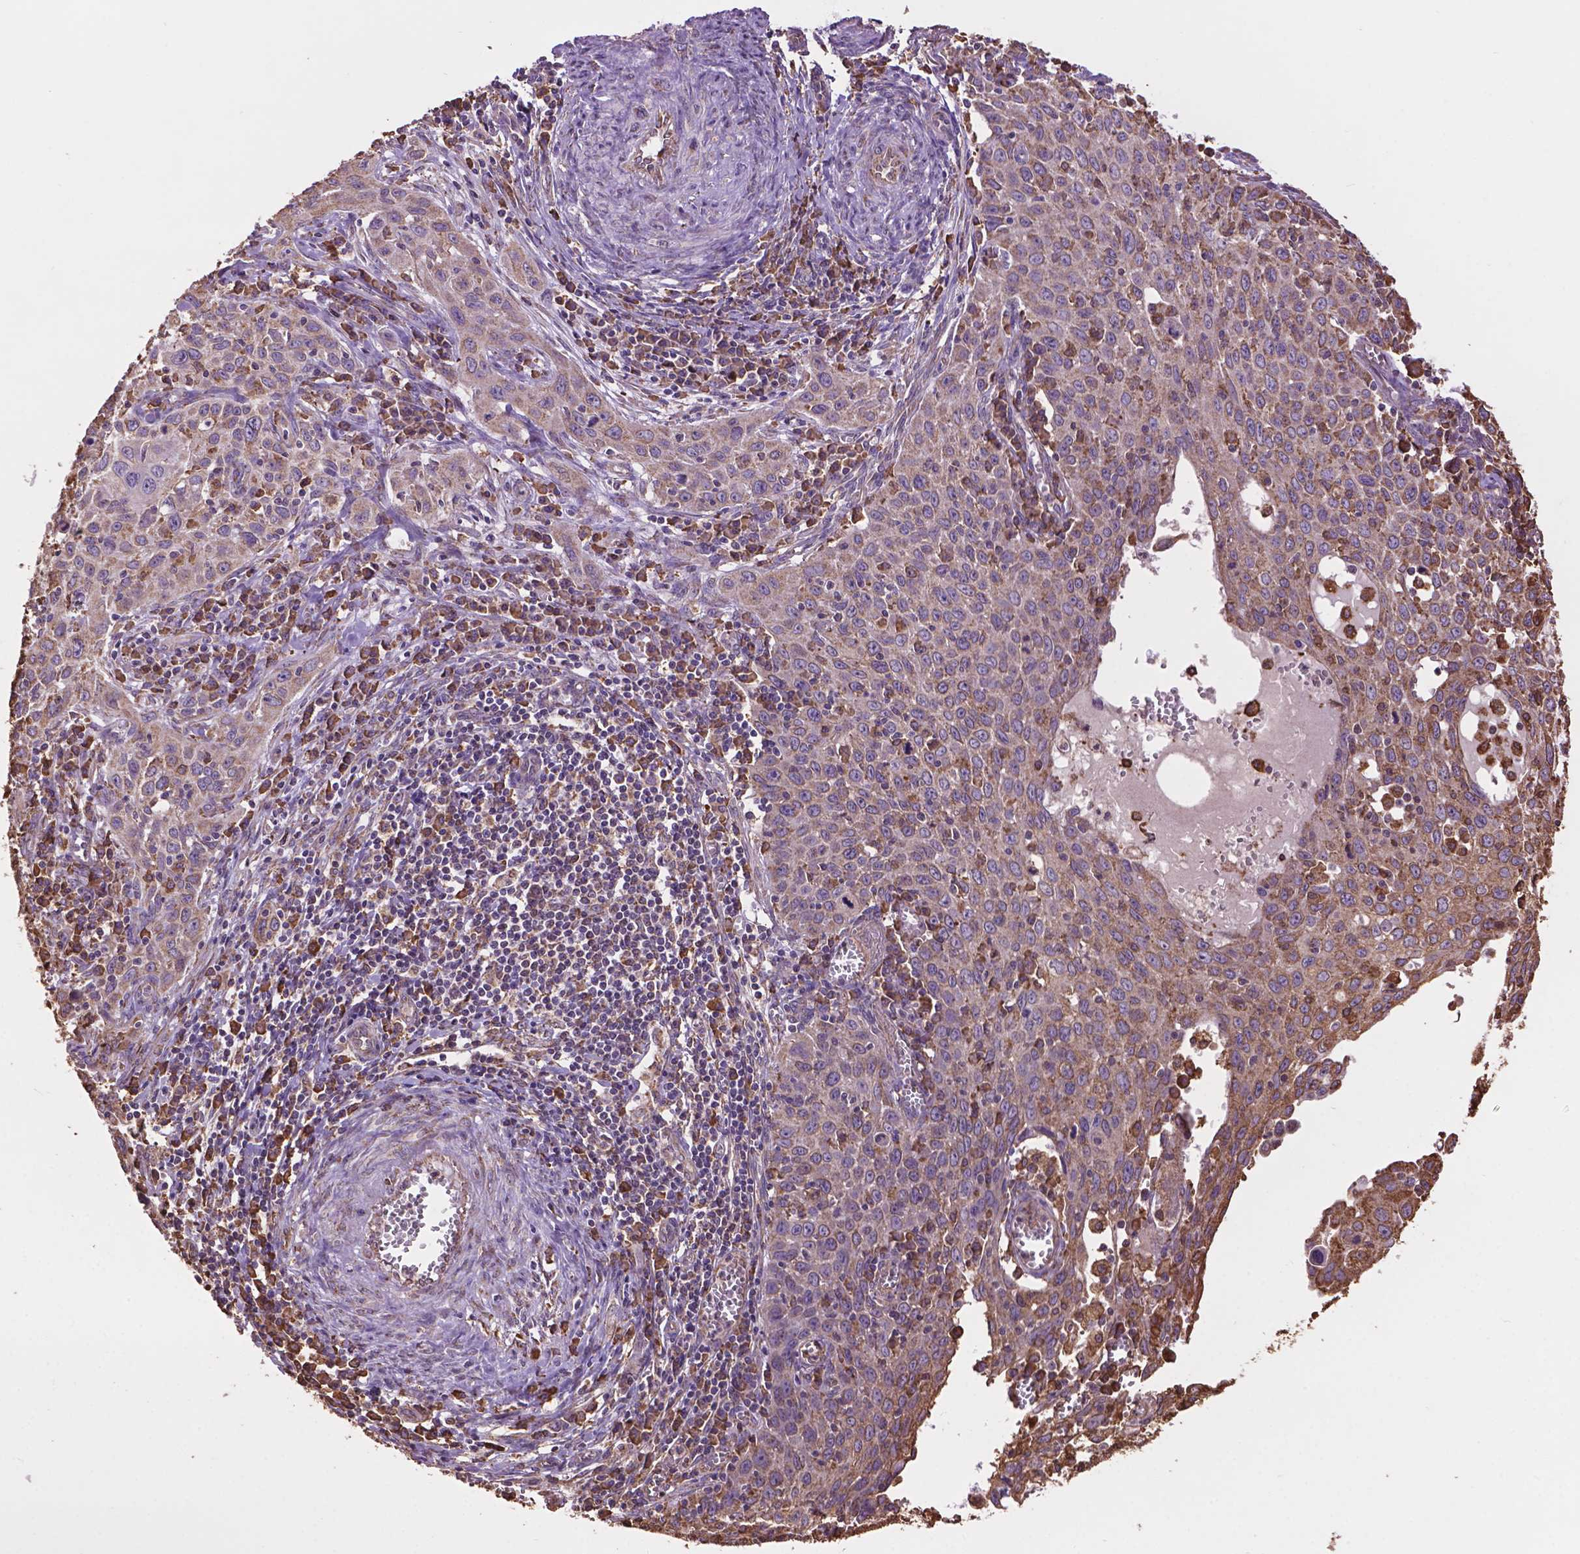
{"staining": {"intensity": "weak", "quantity": "25%-75%", "location": "cytoplasmic/membranous"}, "tissue": "cervical cancer", "cell_type": "Tumor cells", "image_type": "cancer", "snomed": [{"axis": "morphology", "description": "Squamous cell carcinoma, NOS"}, {"axis": "topography", "description": "Cervix"}], "caption": "Protein expression analysis of cervical squamous cell carcinoma shows weak cytoplasmic/membranous expression in approximately 25%-75% of tumor cells. (DAB (3,3'-diaminobenzidine) = brown stain, brightfield microscopy at high magnification).", "gene": "PPP2R5E", "patient": {"sex": "female", "age": 38}}